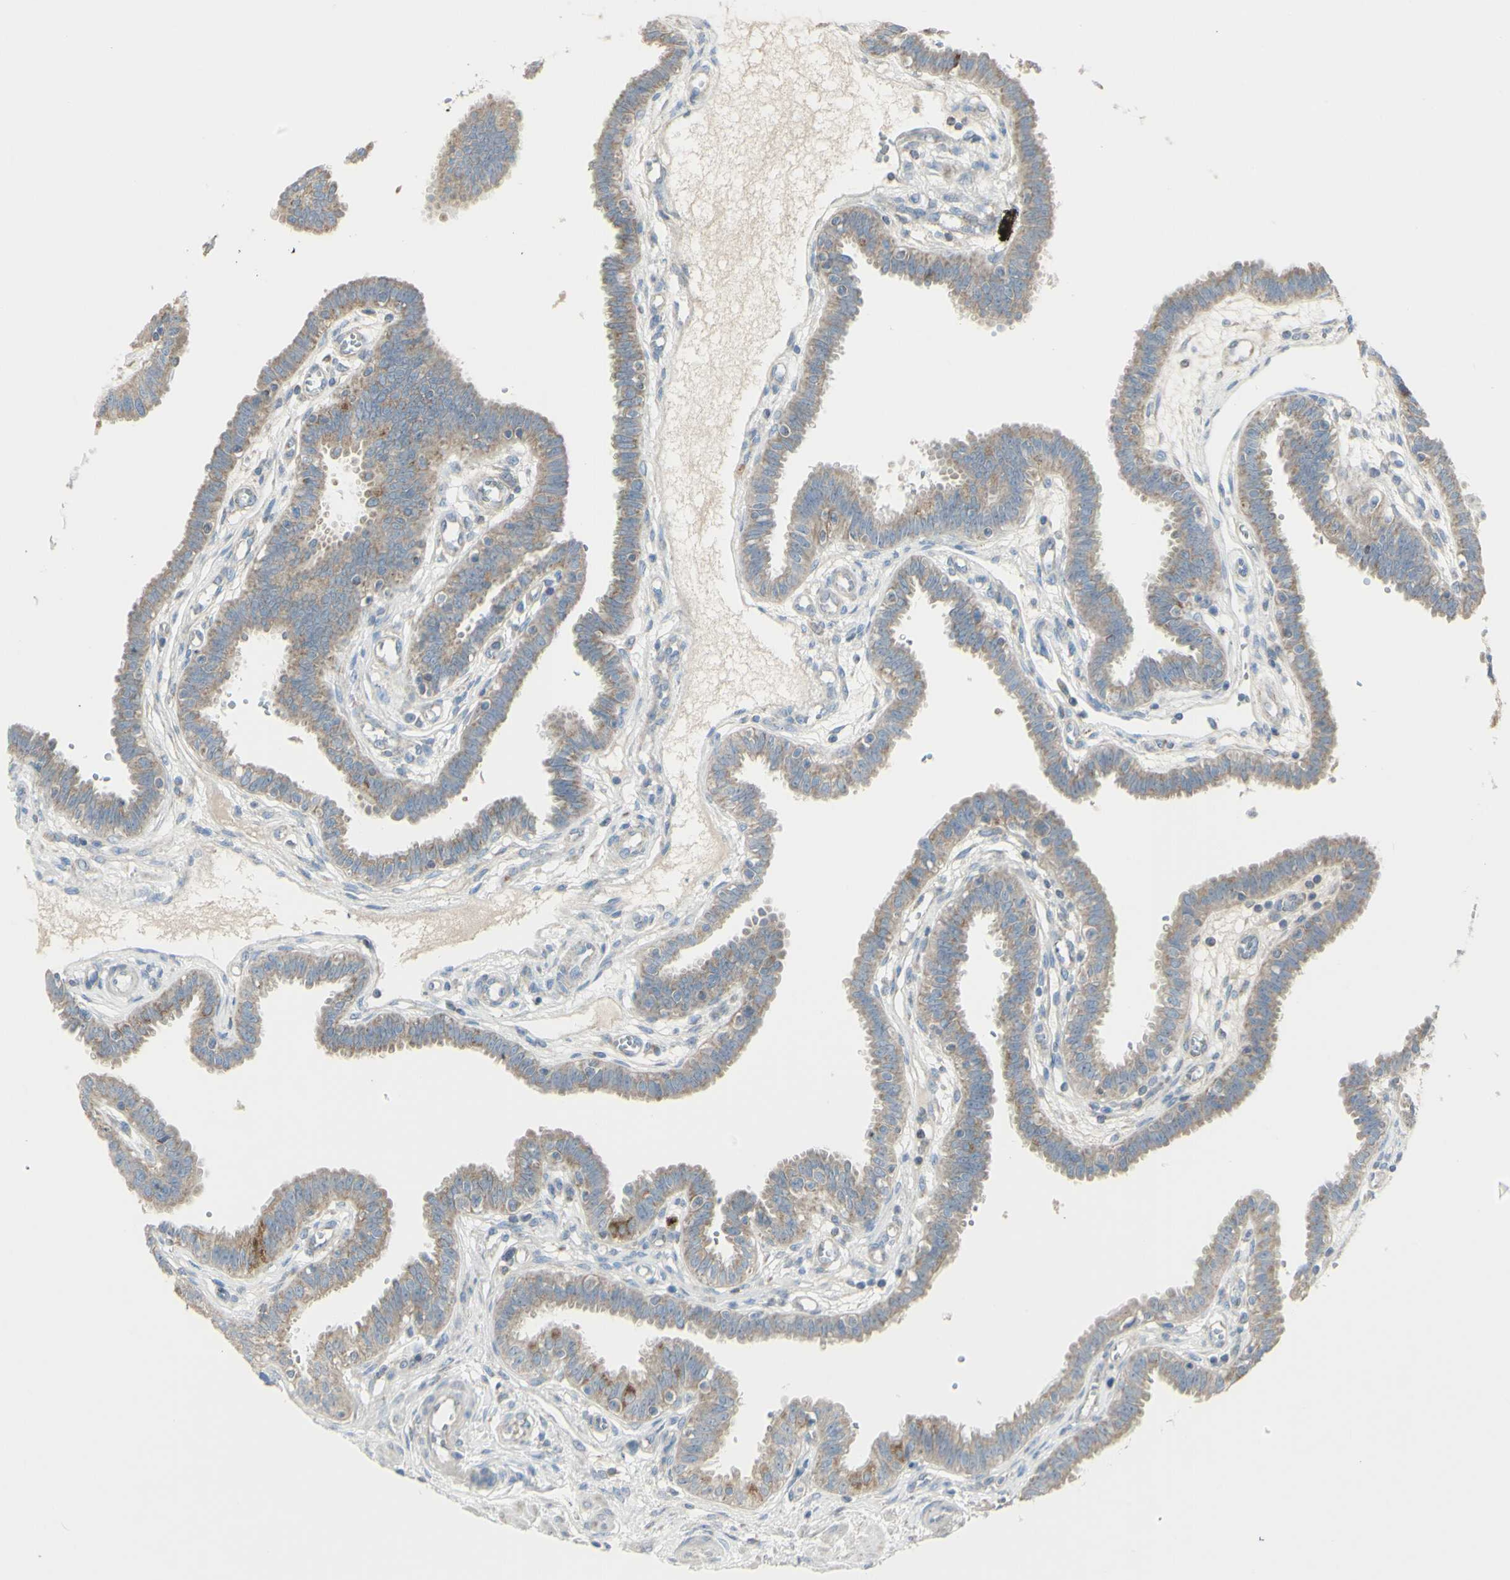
{"staining": {"intensity": "moderate", "quantity": ">75%", "location": "cytoplasmic/membranous"}, "tissue": "fallopian tube", "cell_type": "Glandular cells", "image_type": "normal", "snomed": [{"axis": "morphology", "description": "Normal tissue, NOS"}, {"axis": "topography", "description": "Fallopian tube"}], "caption": "This image demonstrates normal fallopian tube stained with immunohistochemistry (IHC) to label a protein in brown. The cytoplasmic/membranous of glandular cells show moderate positivity for the protein. Nuclei are counter-stained blue.", "gene": "CNTNAP1", "patient": {"sex": "female", "age": 32}}